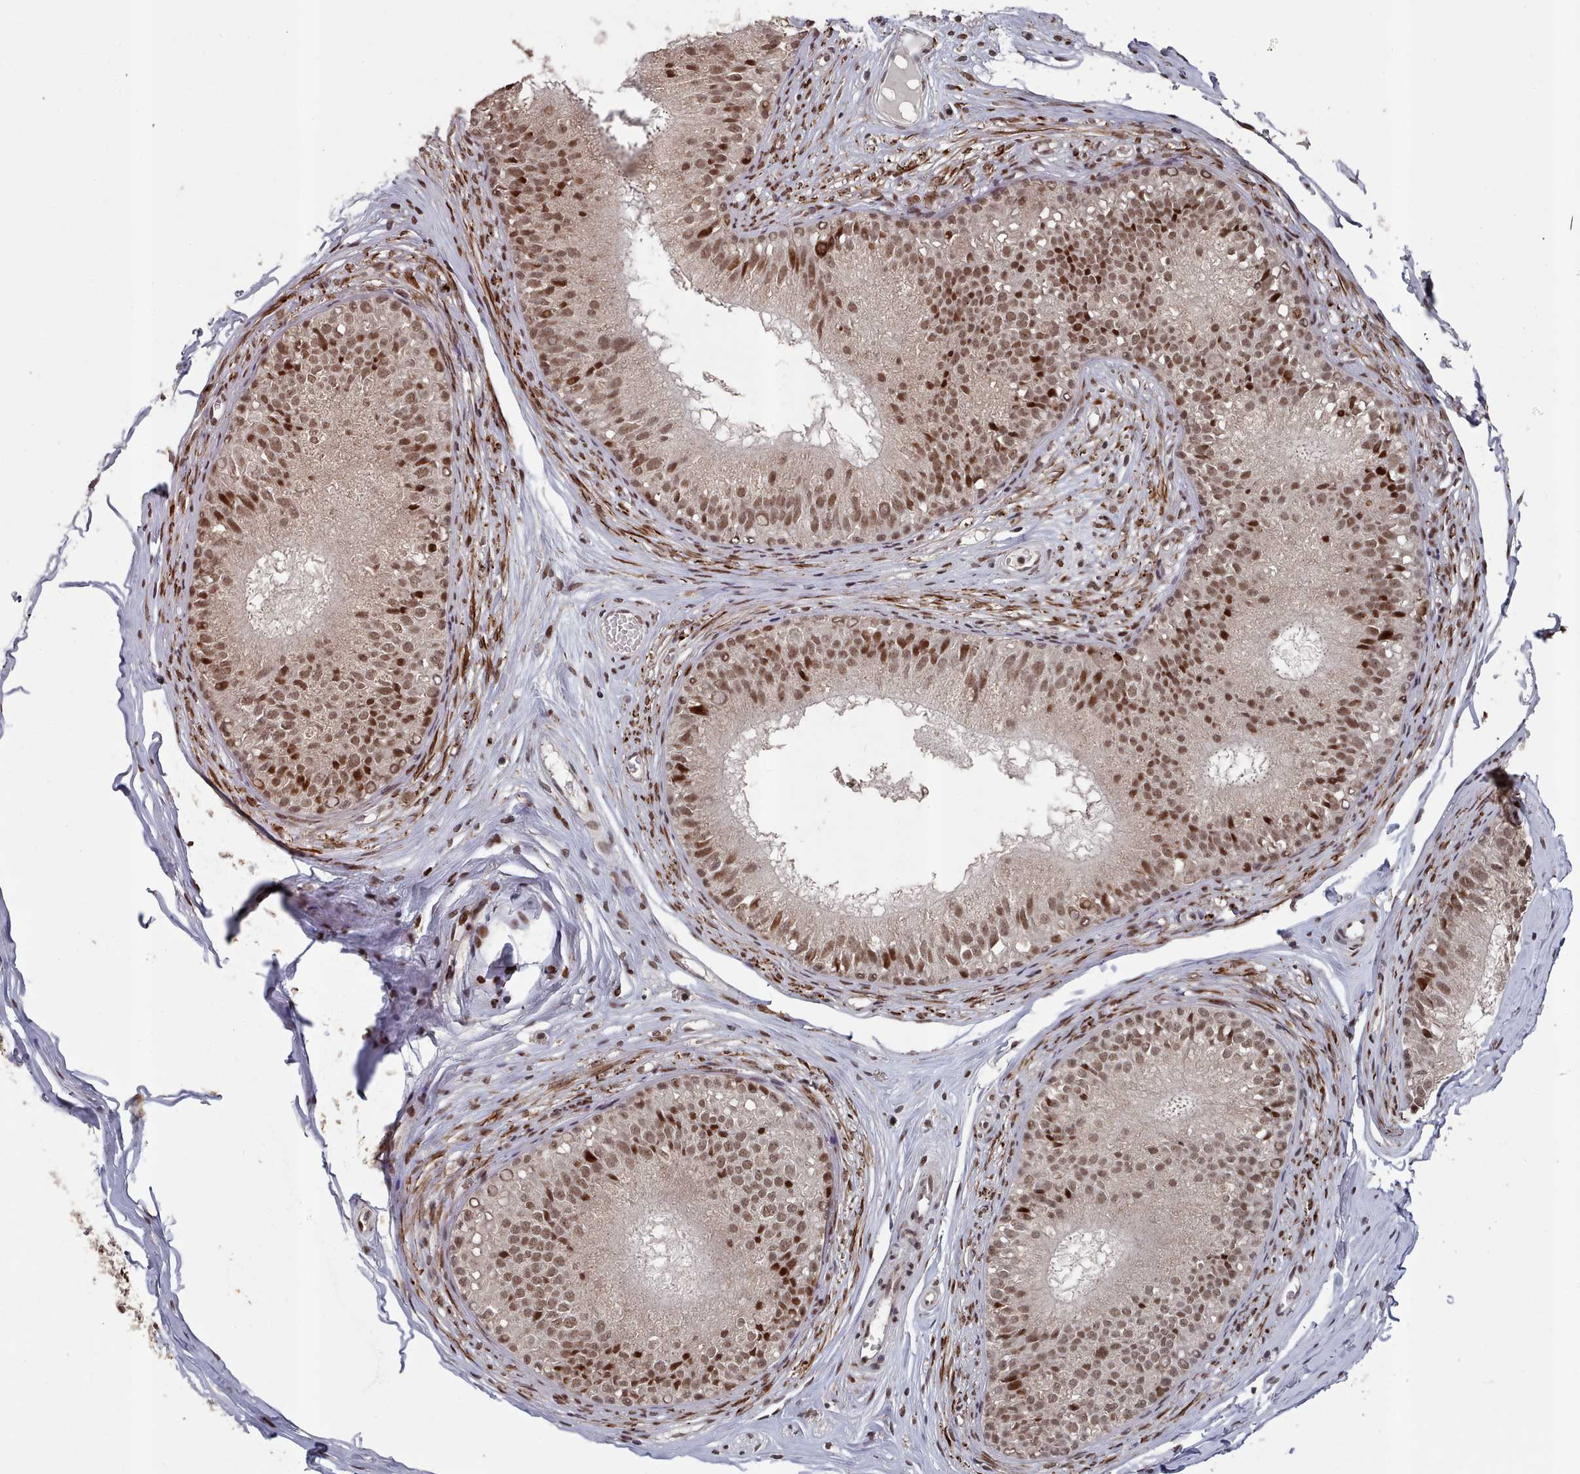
{"staining": {"intensity": "moderate", "quantity": ">75%", "location": "nuclear"}, "tissue": "epididymis", "cell_type": "Glandular cells", "image_type": "normal", "snomed": [{"axis": "morphology", "description": "Normal tissue, NOS"}, {"axis": "morphology", "description": "Seminoma in situ"}, {"axis": "topography", "description": "Testis"}, {"axis": "topography", "description": "Epididymis"}], "caption": "This histopathology image displays IHC staining of normal epididymis, with medium moderate nuclear expression in about >75% of glandular cells.", "gene": "PNRC2", "patient": {"sex": "male", "age": 28}}